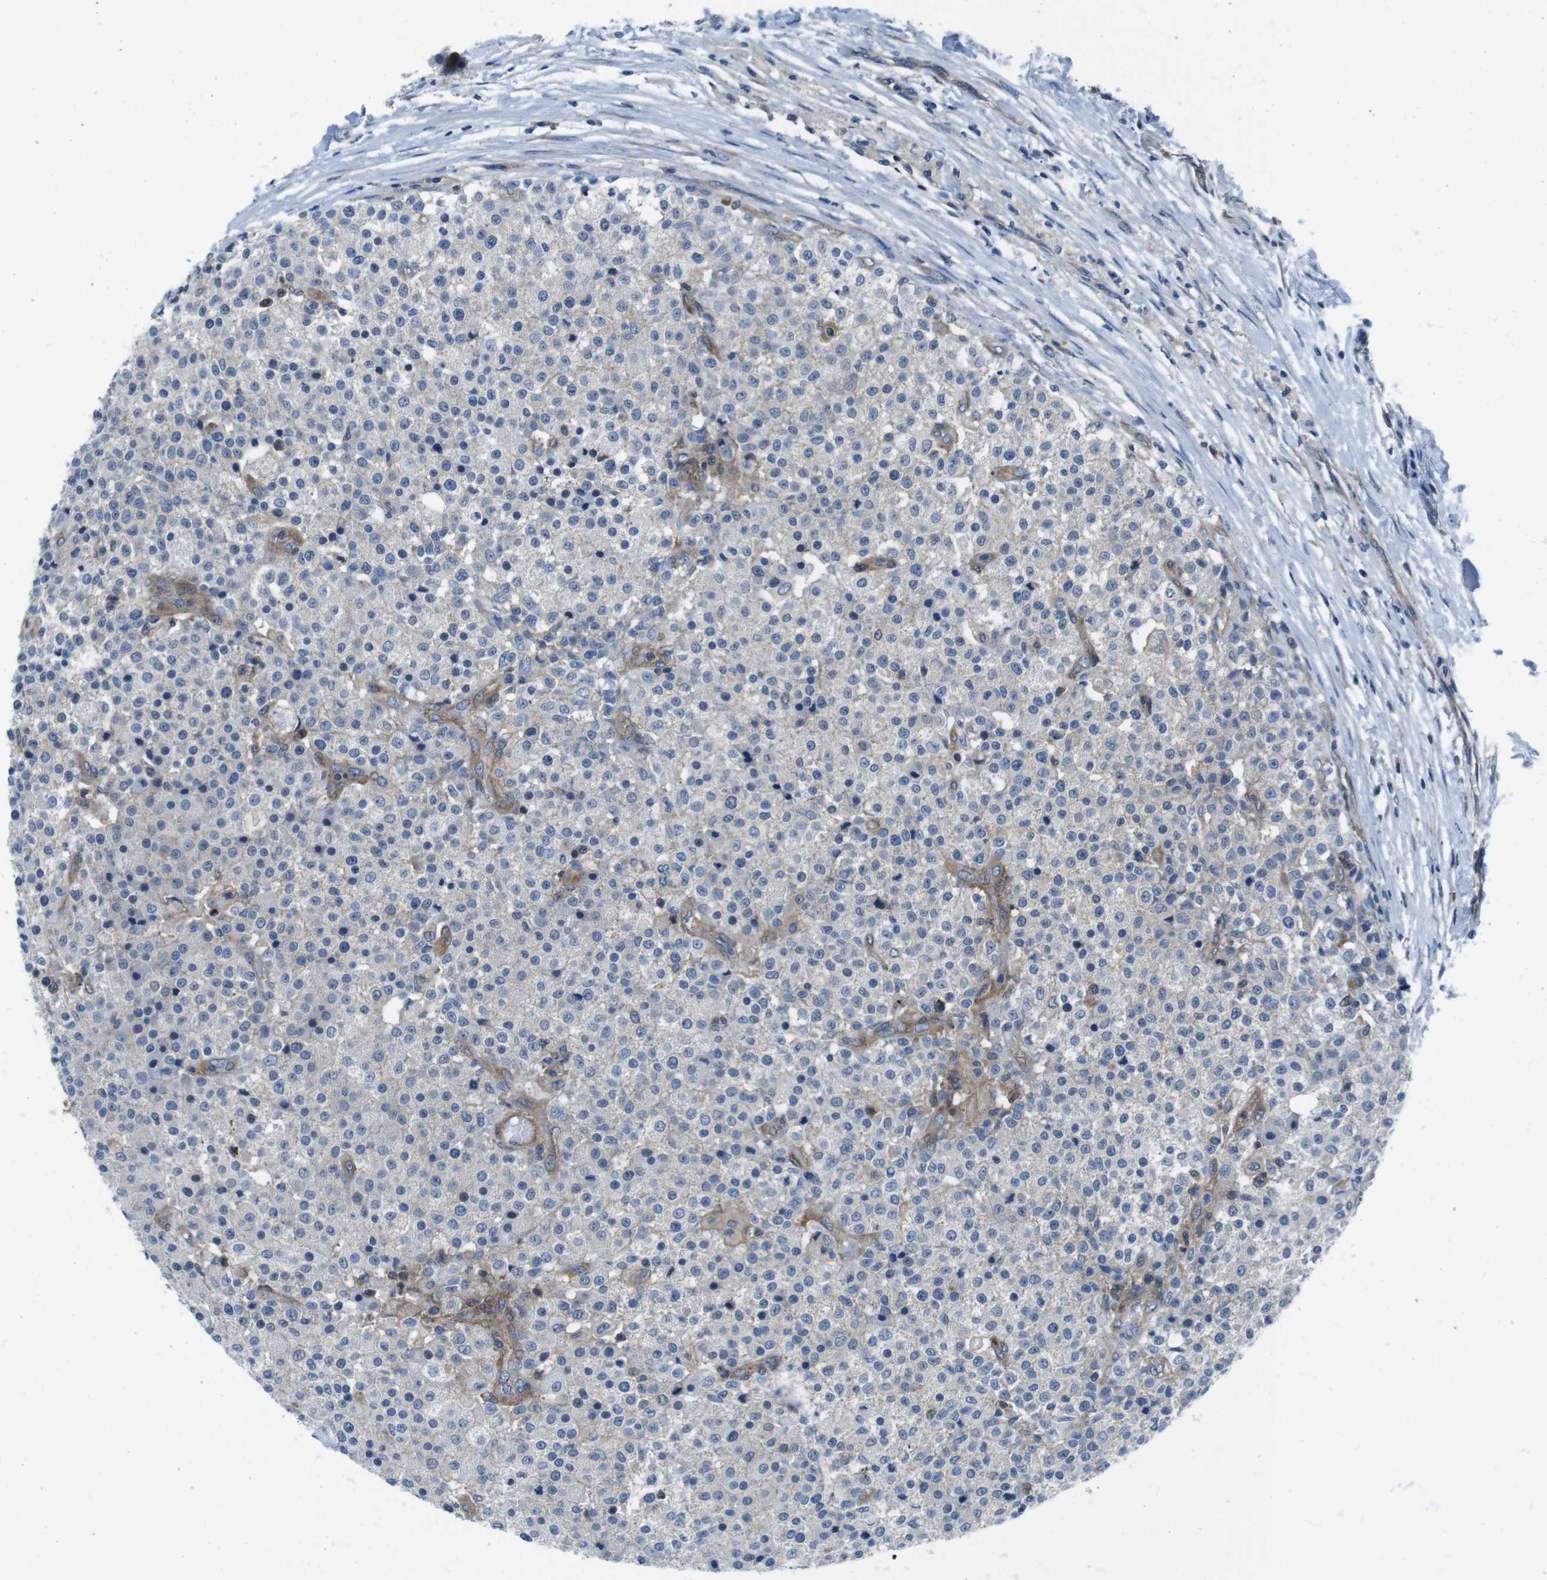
{"staining": {"intensity": "negative", "quantity": "none", "location": "none"}, "tissue": "testis cancer", "cell_type": "Tumor cells", "image_type": "cancer", "snomed": [{"axis": "morphology", "description": "Seminoma, NOS"}, {"axis": "topography", "description": "Testis"}], "caption": "High power microscopy micrograph of an immunohistochemistry (IHC) histopathology image of testis cancer, revealing no significant positivity in tumor cells.", "gene": "EIF2B5", "patient": {"sex": "male", "age": 59}}